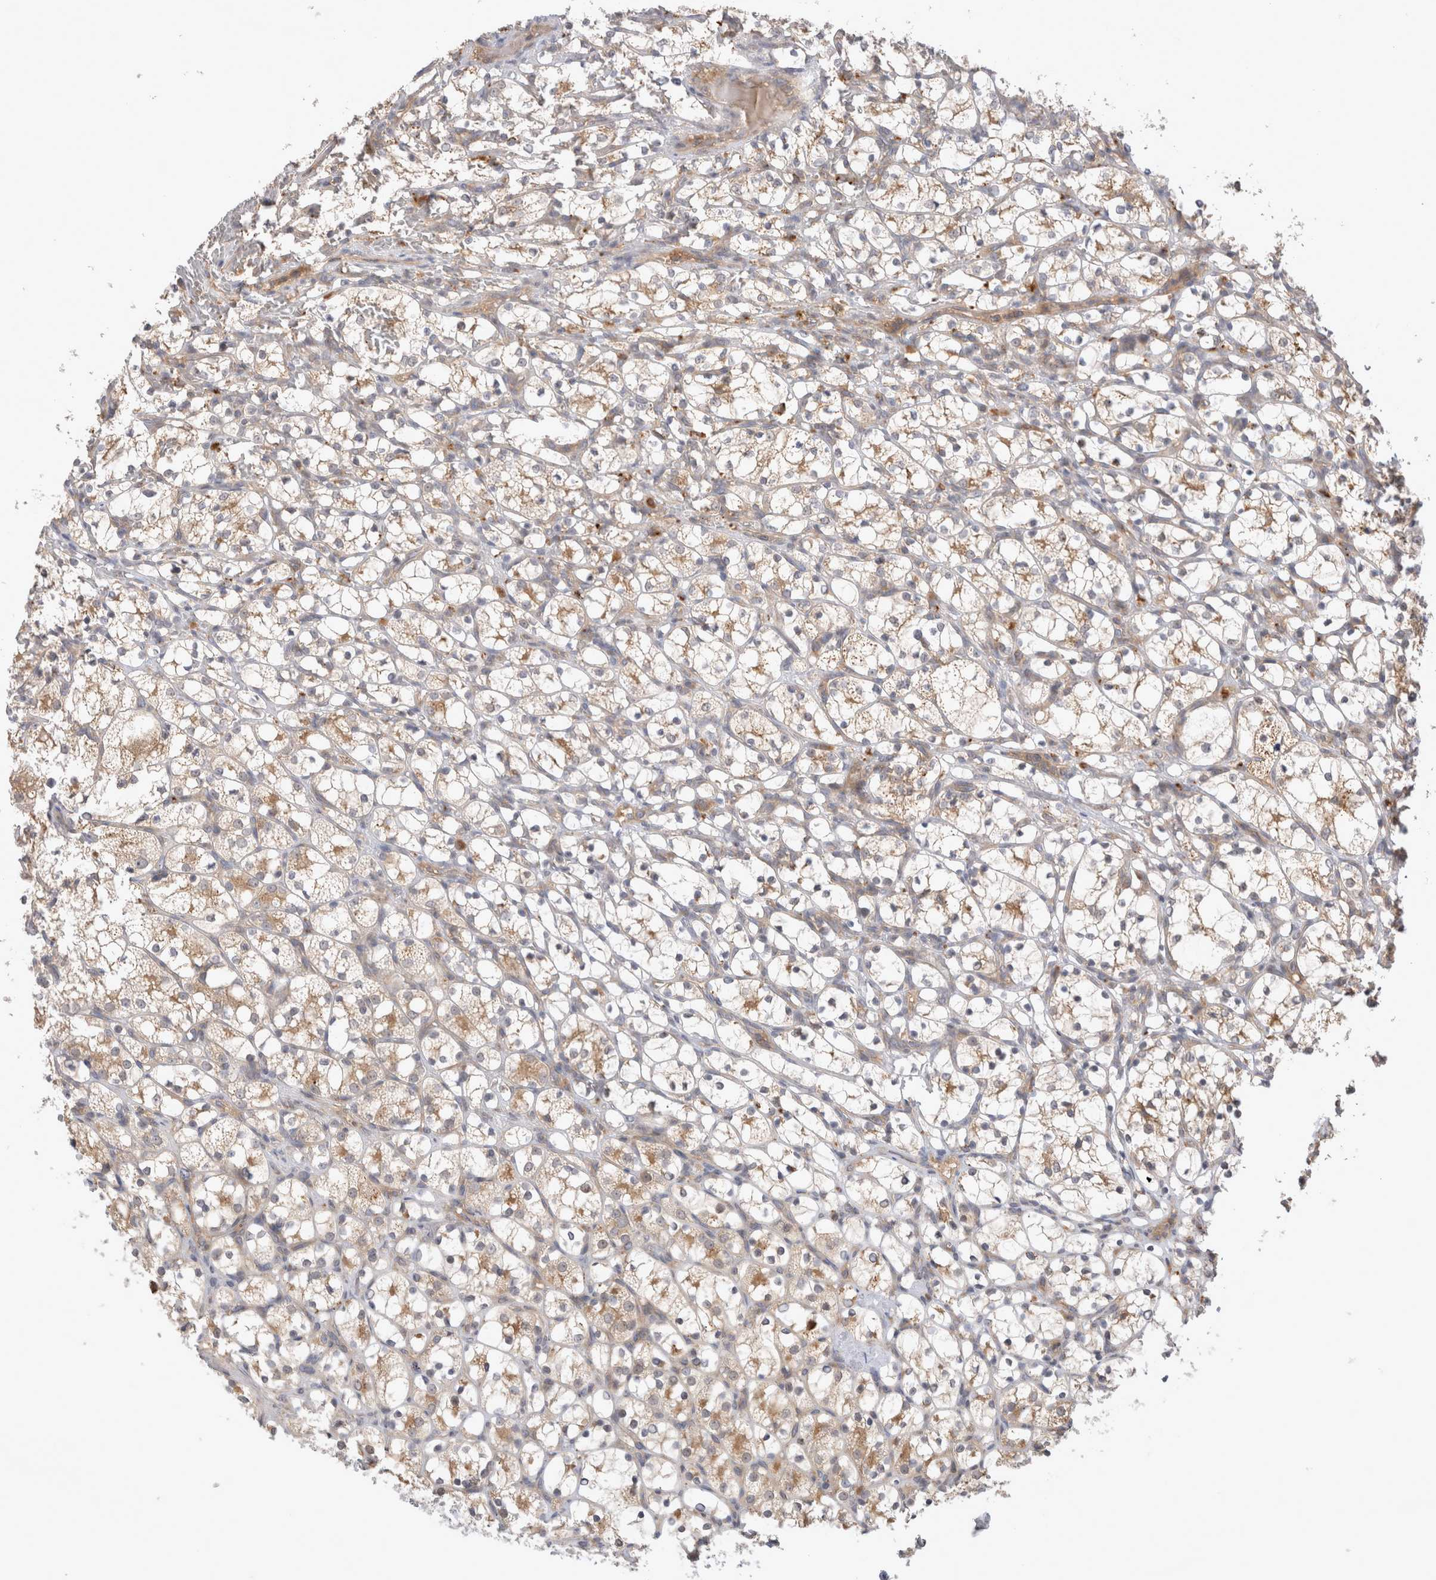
{"staining": {"intensity": "weak", "quantity": ">75%", "location": "cytoplasmic/membranous"}, "tissue": "renal cancer", "cell_type": "Tumor cells", "image_type": "cancer", "snomed": [{"axis": "morphology", "description": "Adenocarcinoma, NOS"}, {"axis": "topography", "description": "Kidney"}], "caption": "Renal adenocarcinoma stained with DAB (3,3'-diaminobenzidine) immunohistochemistry (IHC) shows low levels of weak cytoplasmic/membranous positivity in about >75% of tumor cells.", "gene": "VPS28", "patient": {"sex": "female", "age": 69}}